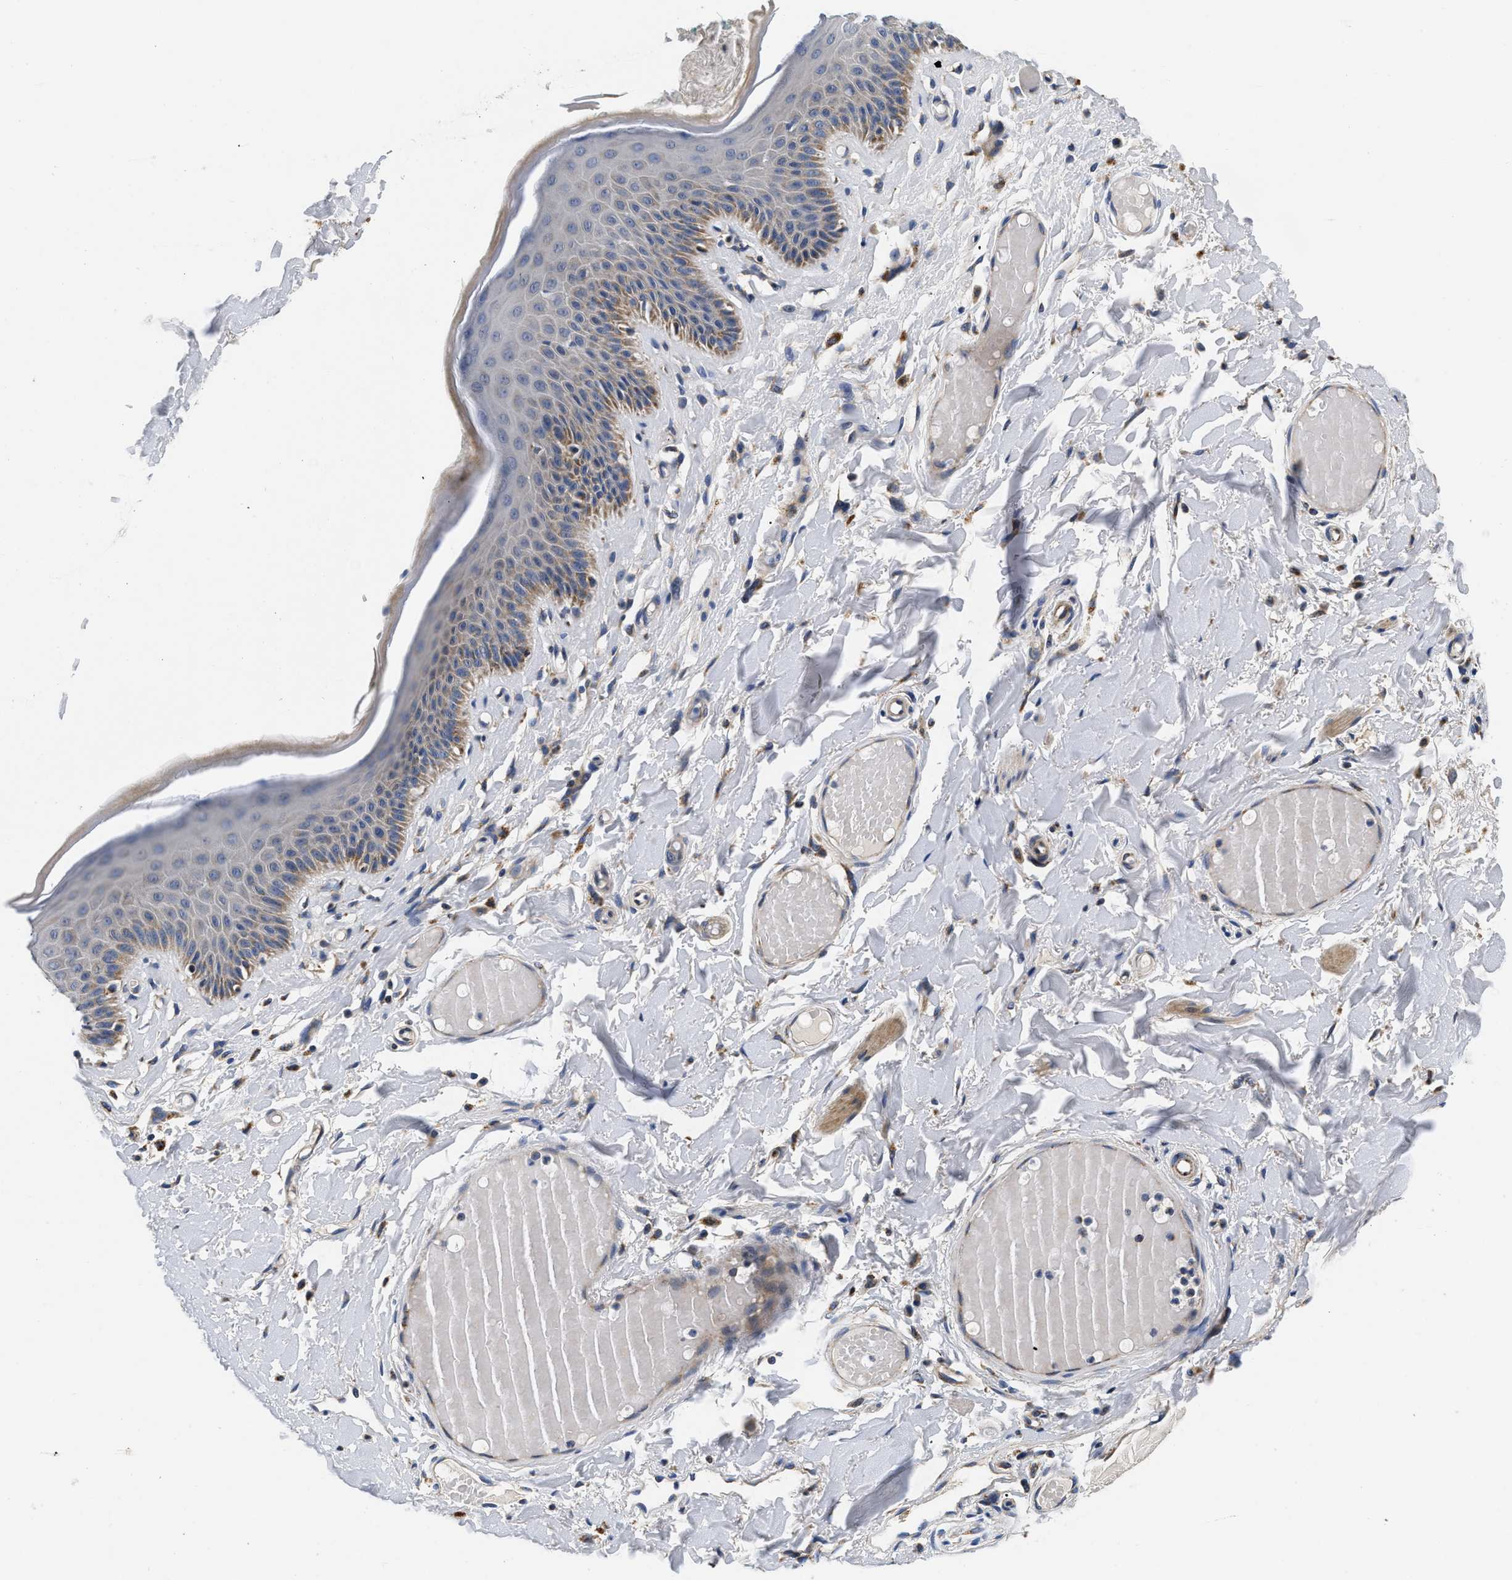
{"staining": {"intensity": "moderate", "quantity": "<25%", "location": "cytoplasmic/membranous"}, "tissue": "skin", "cell_type": "Epidermal cells", "image_type": "normal", "snomed": [{"axis": "morphology", "description": "Normal tissue, NOS"}, {"axis": "topography", "description": "Vulva"}], "caption": "The histopathology image exhibits a brown stain indicating the presence of a protein in the cytoplasmic/membranous of epidermal cells in skin. The staining was performed using DAB (3,3'-diaminobenzidine), with brown indicating positive protein expression. Nuclei are stained blue with hematoxylin.", "gene": "PDP1", "patient": {"sex": "female", "age": 73}}